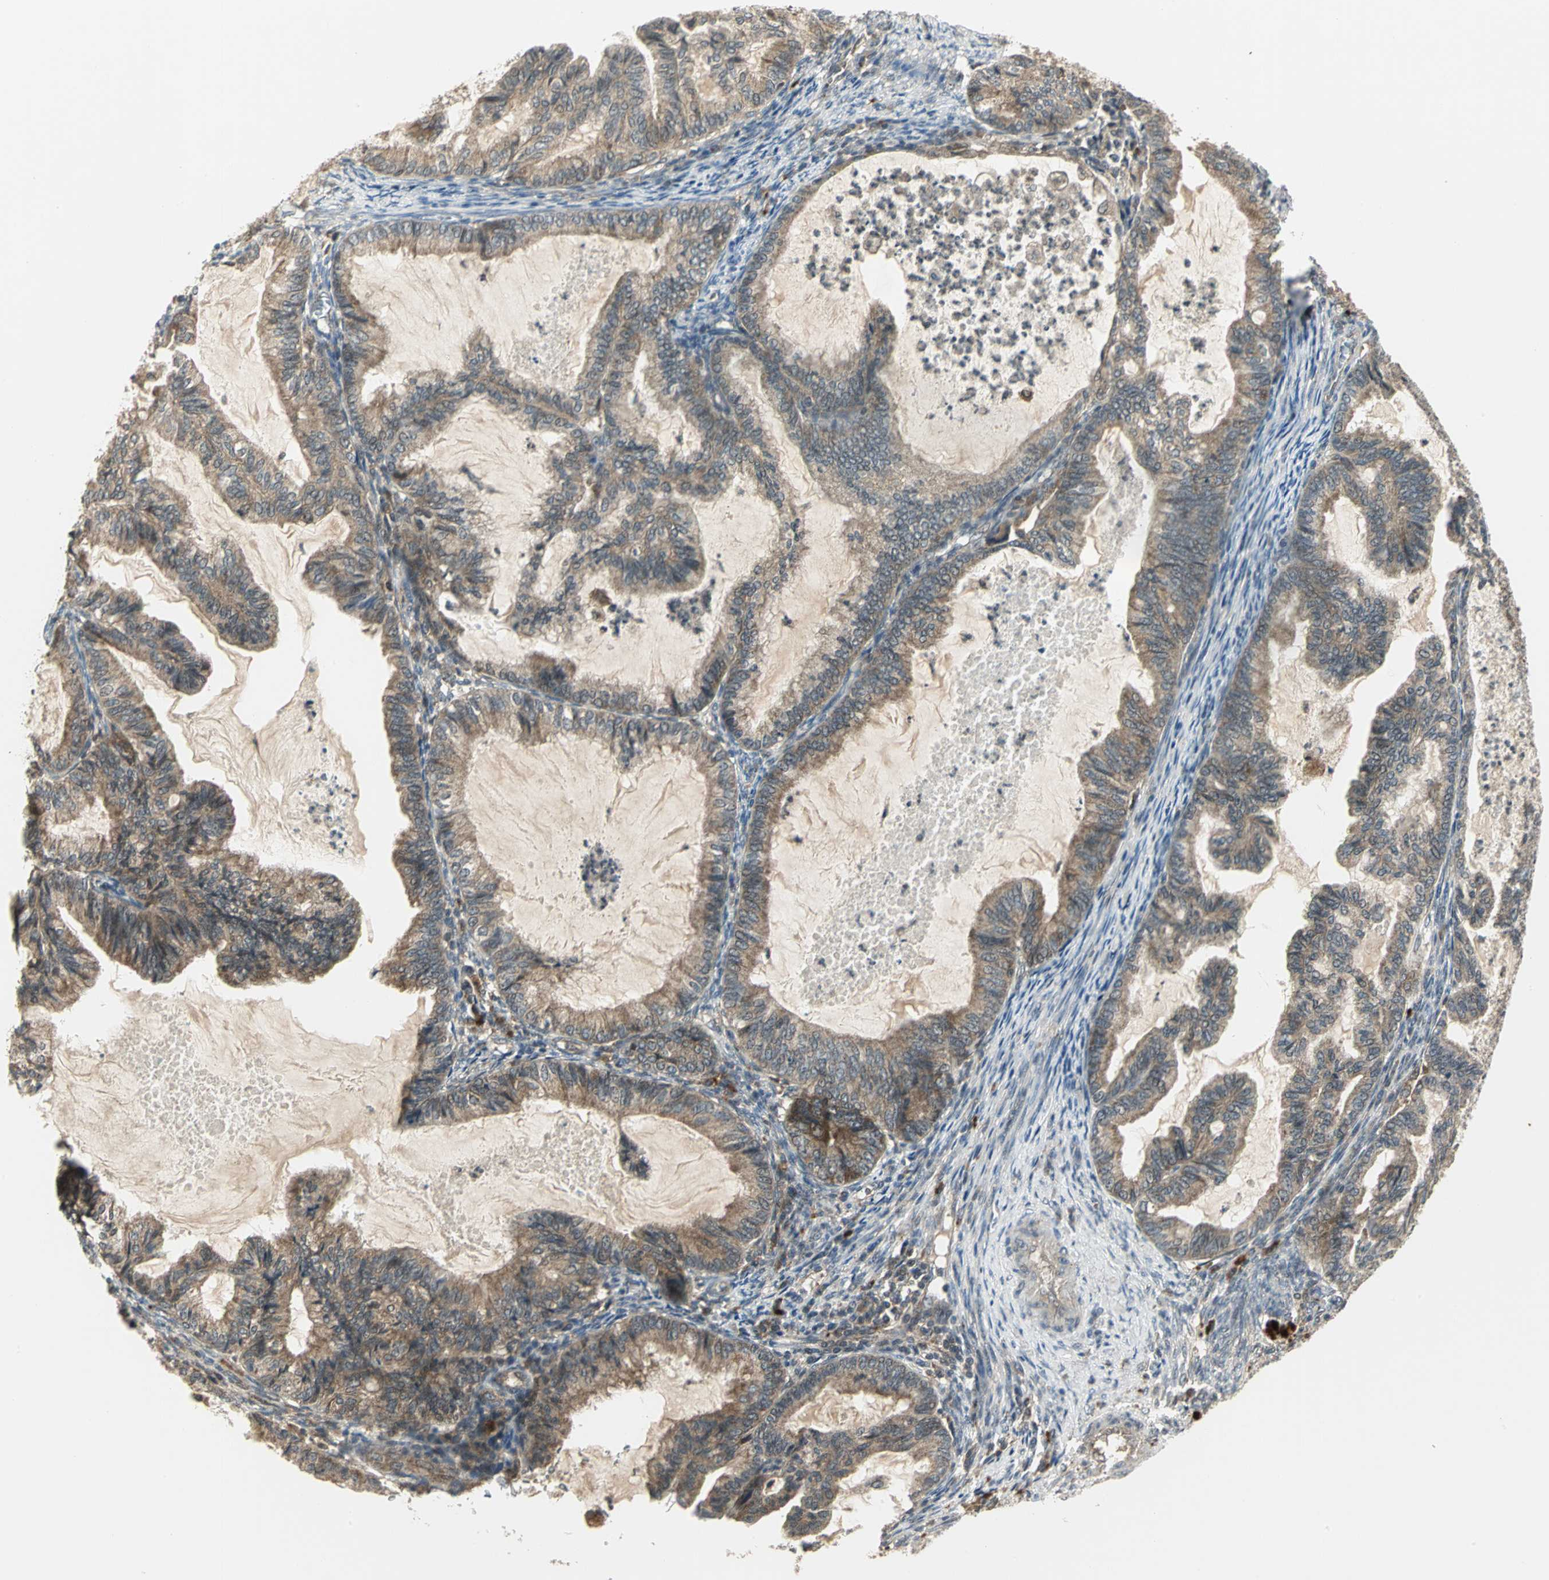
{"staining": {"intensity": "moderate", "quantity": ">75%", "location": "cytoplasmic/membranous"}, "tissue": "cervical cancer", "cell_type": "Tumor cells", "image_type": "cancer", "snomed": [{"axis": "morphology", "description": "Normal tissue, NOS"}, {"axis": "morphology", "description": "Adenocarcinoma, NOS"}, {"axis": "topography", "description": "Cervix"}, {"axis": "topography", "description": "Endometrium"}], "caption": "Protein staining of cervical cancer (adenocarcinoma) tissue reveals moderate cytoplasmic/membranous positivity in about >75% of tumor cells. The staining was performed using DAB (3,3'-diaminobenzidine), with brown indicating positive protein expression. Nuclei are stained blue with hematoxylin.", "gene": "MAPK8IP3", "patient": {"sex": "female", "age": 86}}